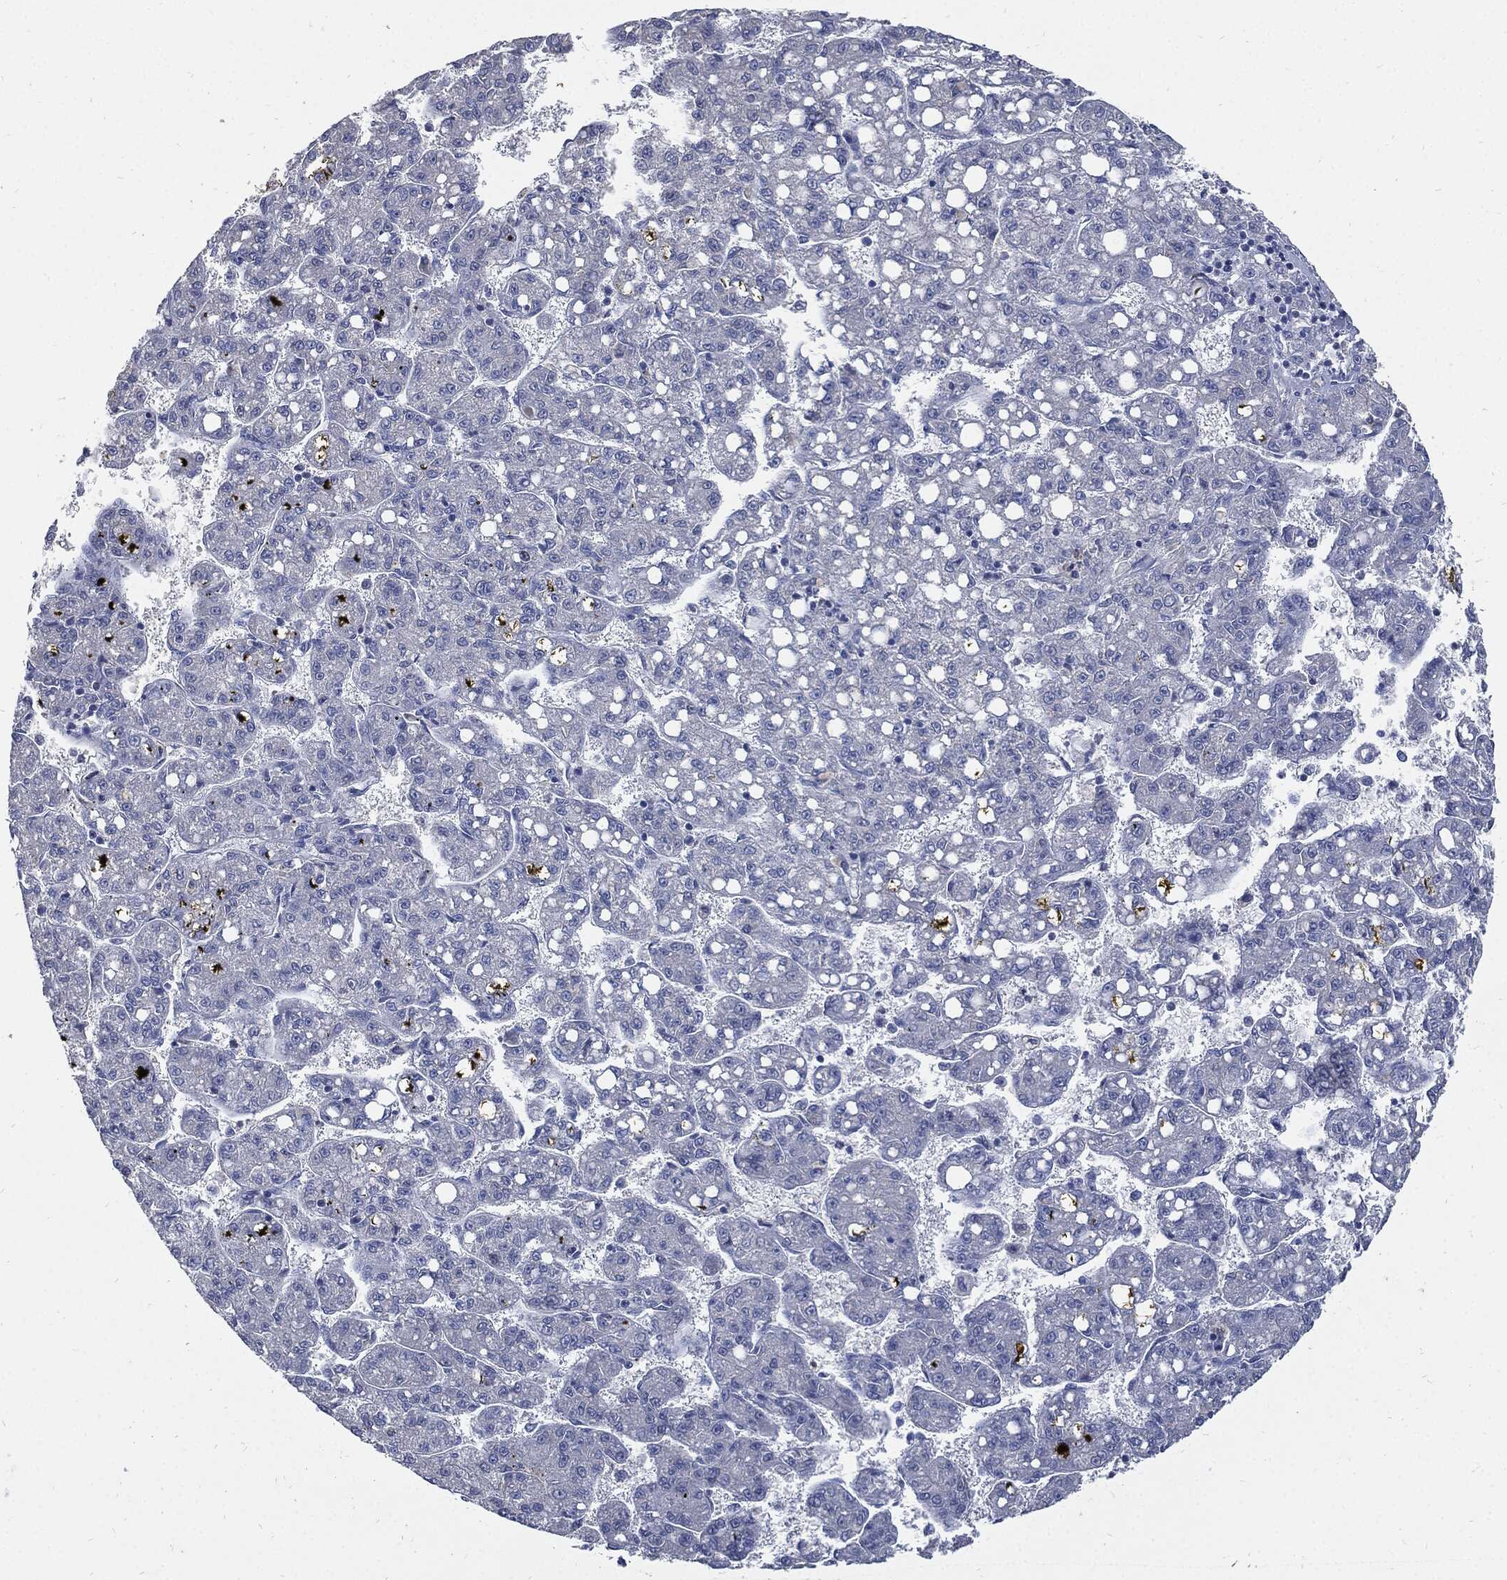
{"staining": {"intensity": "negative", "quantity": "none", "location": "none"}, "tissue": "liver cancer", "cell_type": "Tumor cells", "image_type": "cancer", "snomed": [{"axis": "morphology", "description": "Carcinoma, Hepatocellular, NOS"}, {"axis": "topography", "description": "Liver"}], "caption": "High magnification brightfield microscopy of liver hepatocellular carcinoma stained with DAB (brown) and counterstained with hematoxylin (blue): tumor cells show no significant expression.", "gene": "CPE", "patient": {"sex": "female", "age": 65}}